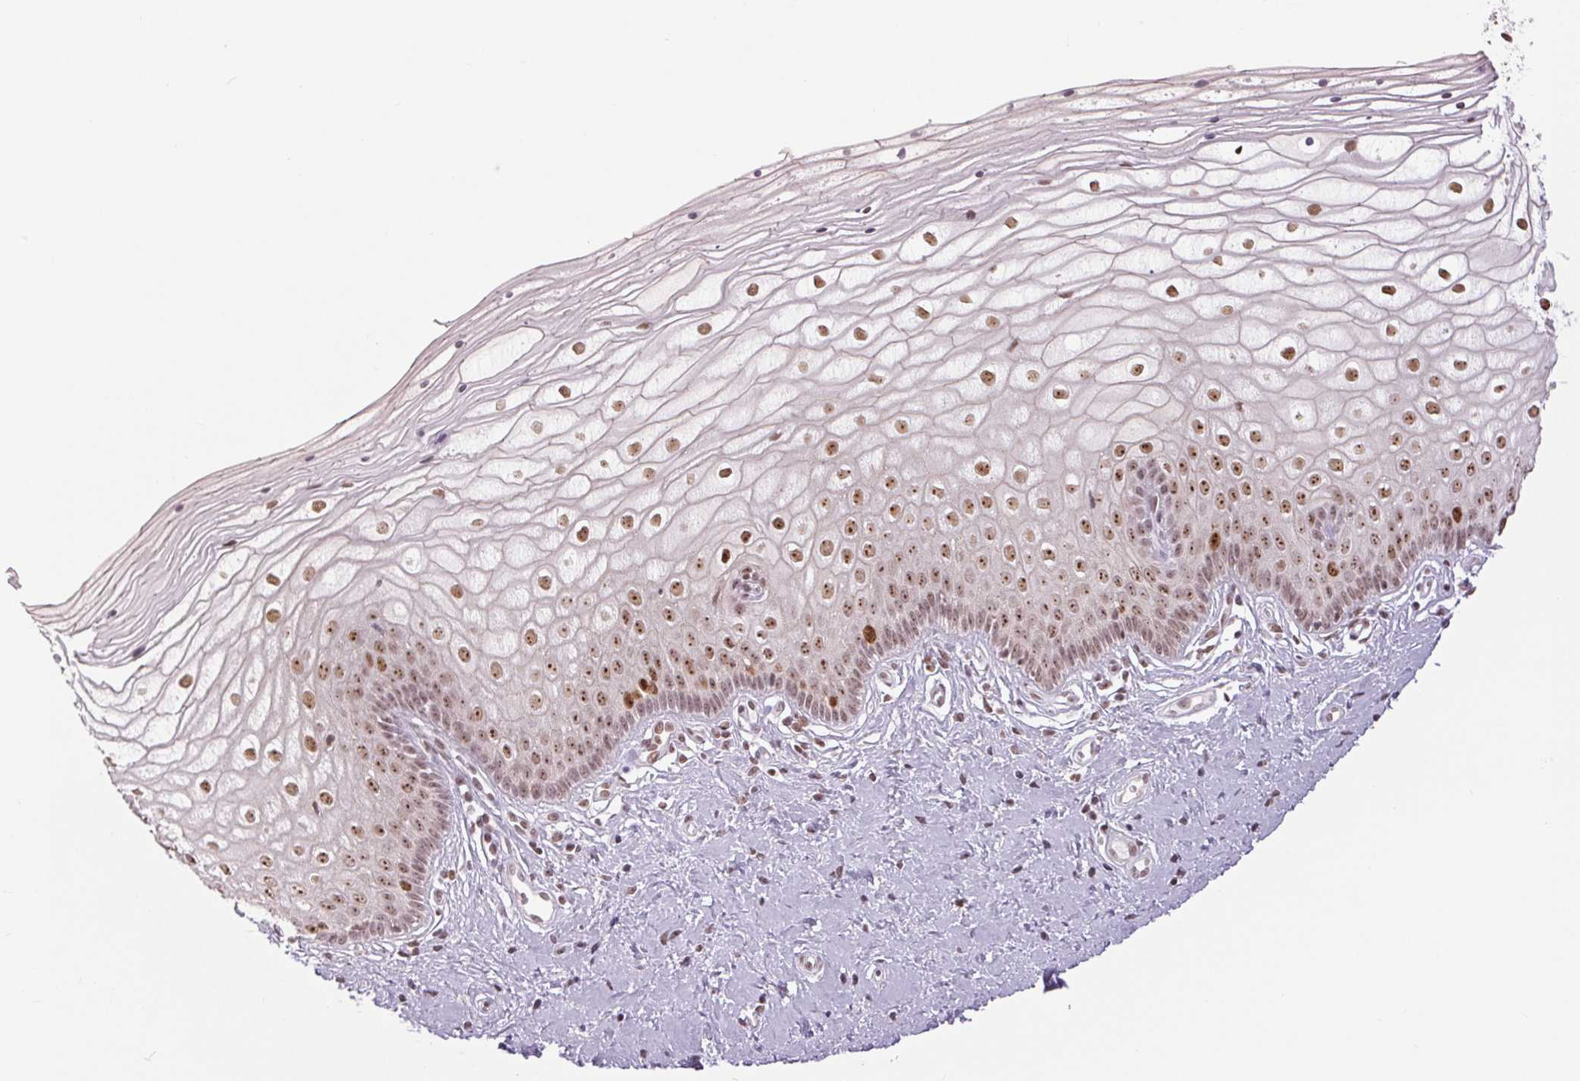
{"staining": {"intensity": "moderate", "quantity": ">75%", "location": "nuclear"}, "tissue": "vagina", "cell_type": "Squamous epithelial cells", "image_type": "normal", "snomed": [{"axis": "morphology", "description": "Normal tissue, NOS"}, {"axis": "topography", "description": "Vagina"}], "caption": "Protein analysis of normal vagina reveals moderate nuclear positivity in approximately >75% of squamous epithelial cells.", "gene": "SMIM6", "patient": {"sex": "female", "age": 39}}